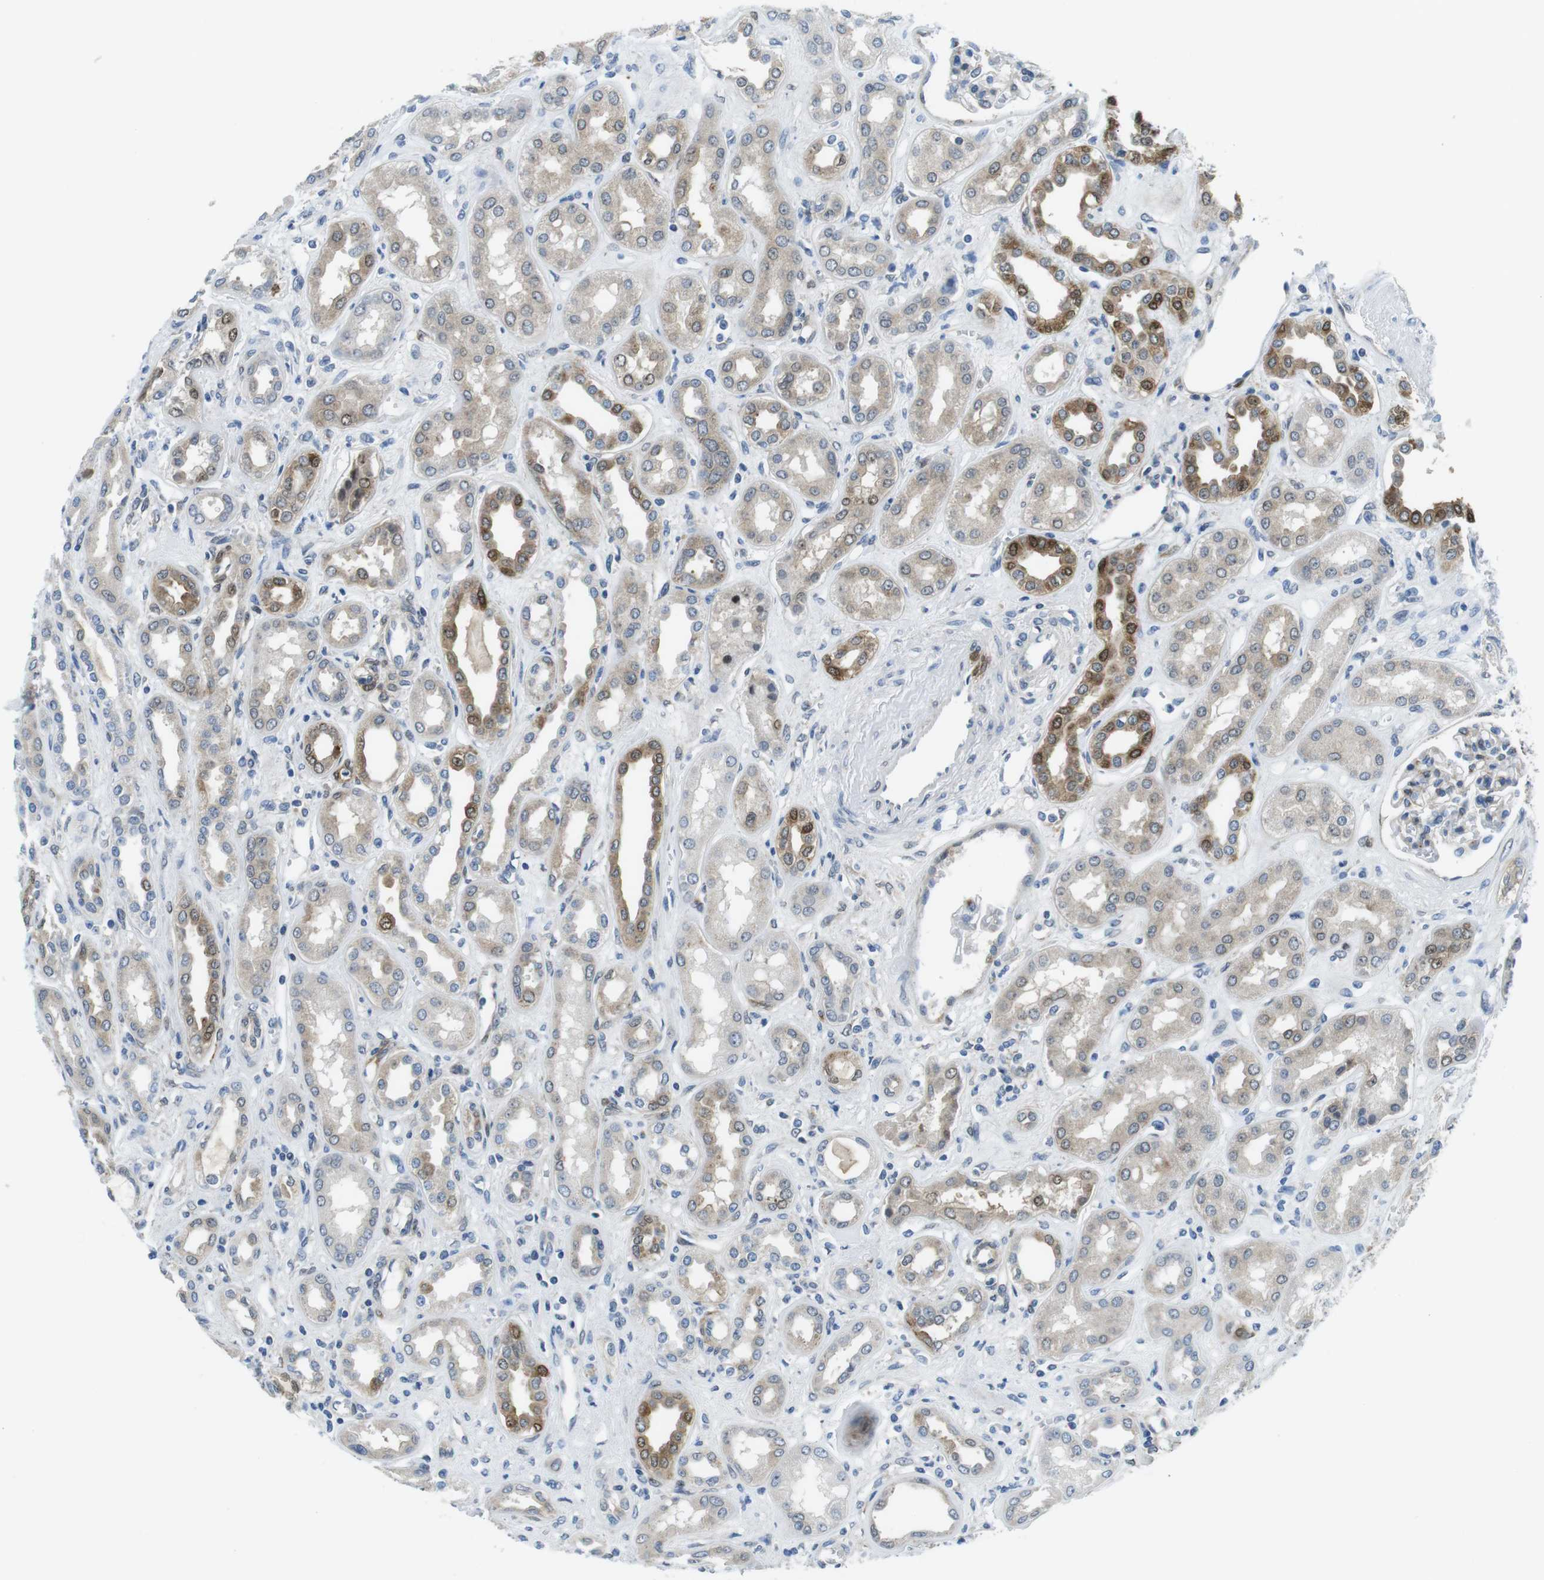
{"staining": {"intensity": "moderate", "quantity": "<25%", "location": "cytoplasmic/membranous"}, "tissue": "kidney", "cell_type": "Cells in glomeruli", "image_type": "normal", "snomed": [{"axis": "morphology", "description": "Normal tissue, NOS"}, {"axis": "topography", "description": "Kidney"}], "caption": "Immunohistochemistry staining of normal kidney, which reveals low levels of moderate cytoplasmic/membranous expression in about <25% of cells in glomeruli indicating moderate cytoplasmic/membranous protein positivity. The staining was performed using DAB (brown) for protein detection and nuclei were counterstained in hematoxylin (blue).", "gene": "PHLDA1", "patient": {"sex": "male", "age": 59}}